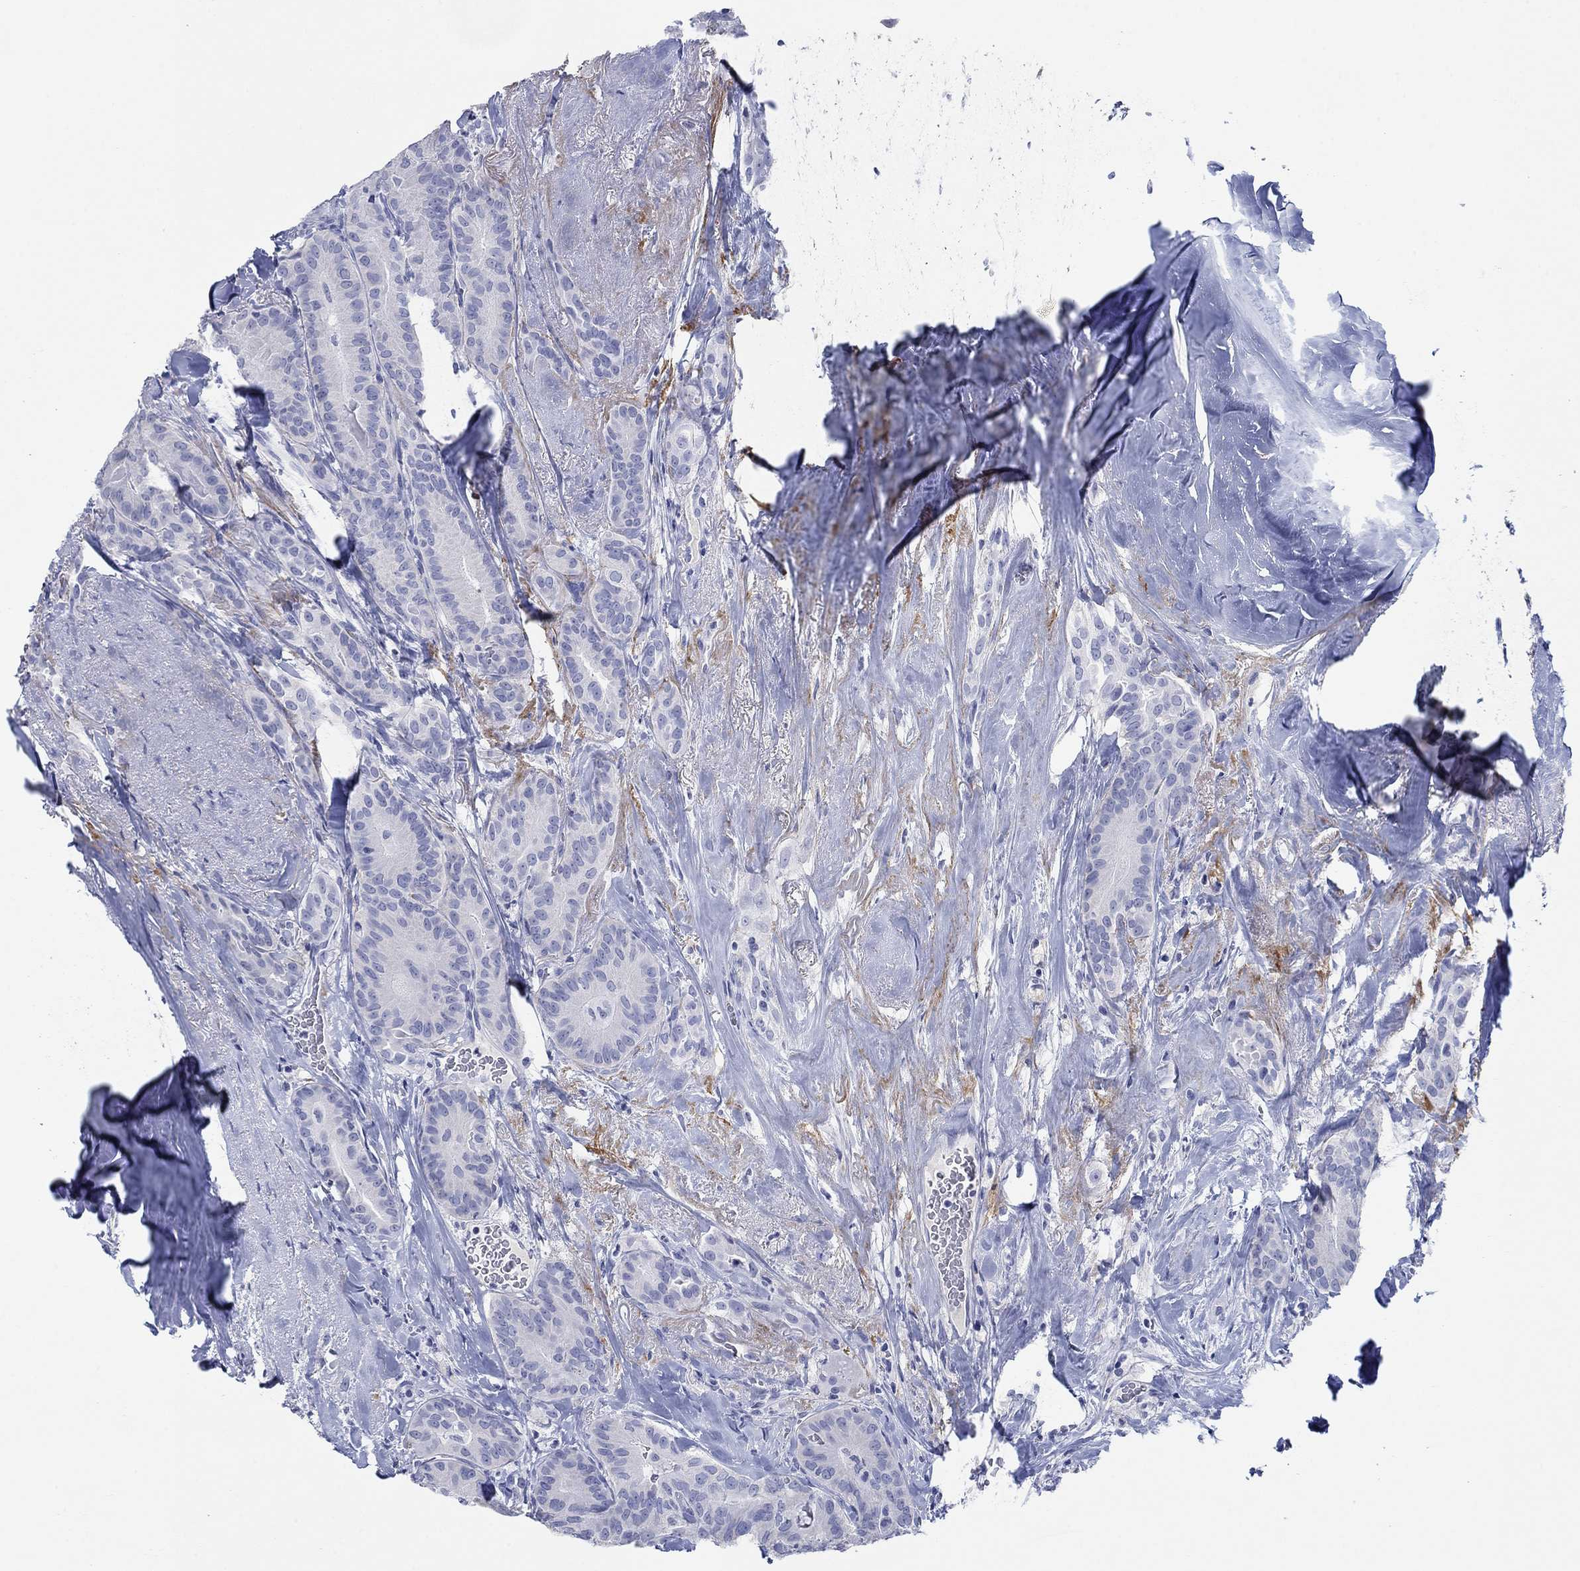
{"staining": {"intensity": "negative", "quantity": "none", "location": "none"}, "tissue": "thyroid cancer", "cell_type": "Tumor cells", "image_type": "cancer", "snomed": [{"axis": "morphology", "description": "Papillary adenocarcinoma, NOS"}, {"axis": "topography", "description": "Thyroid gland"}], "caption": "Immunohistochemical staining of thyroid cancer (papillary adenocarcinoma) reveals no significant positivity in tumor cells. Nuclei are stained in blue.", "gene": "PDYN", "patient": {"sex": "male", "age": 61}}